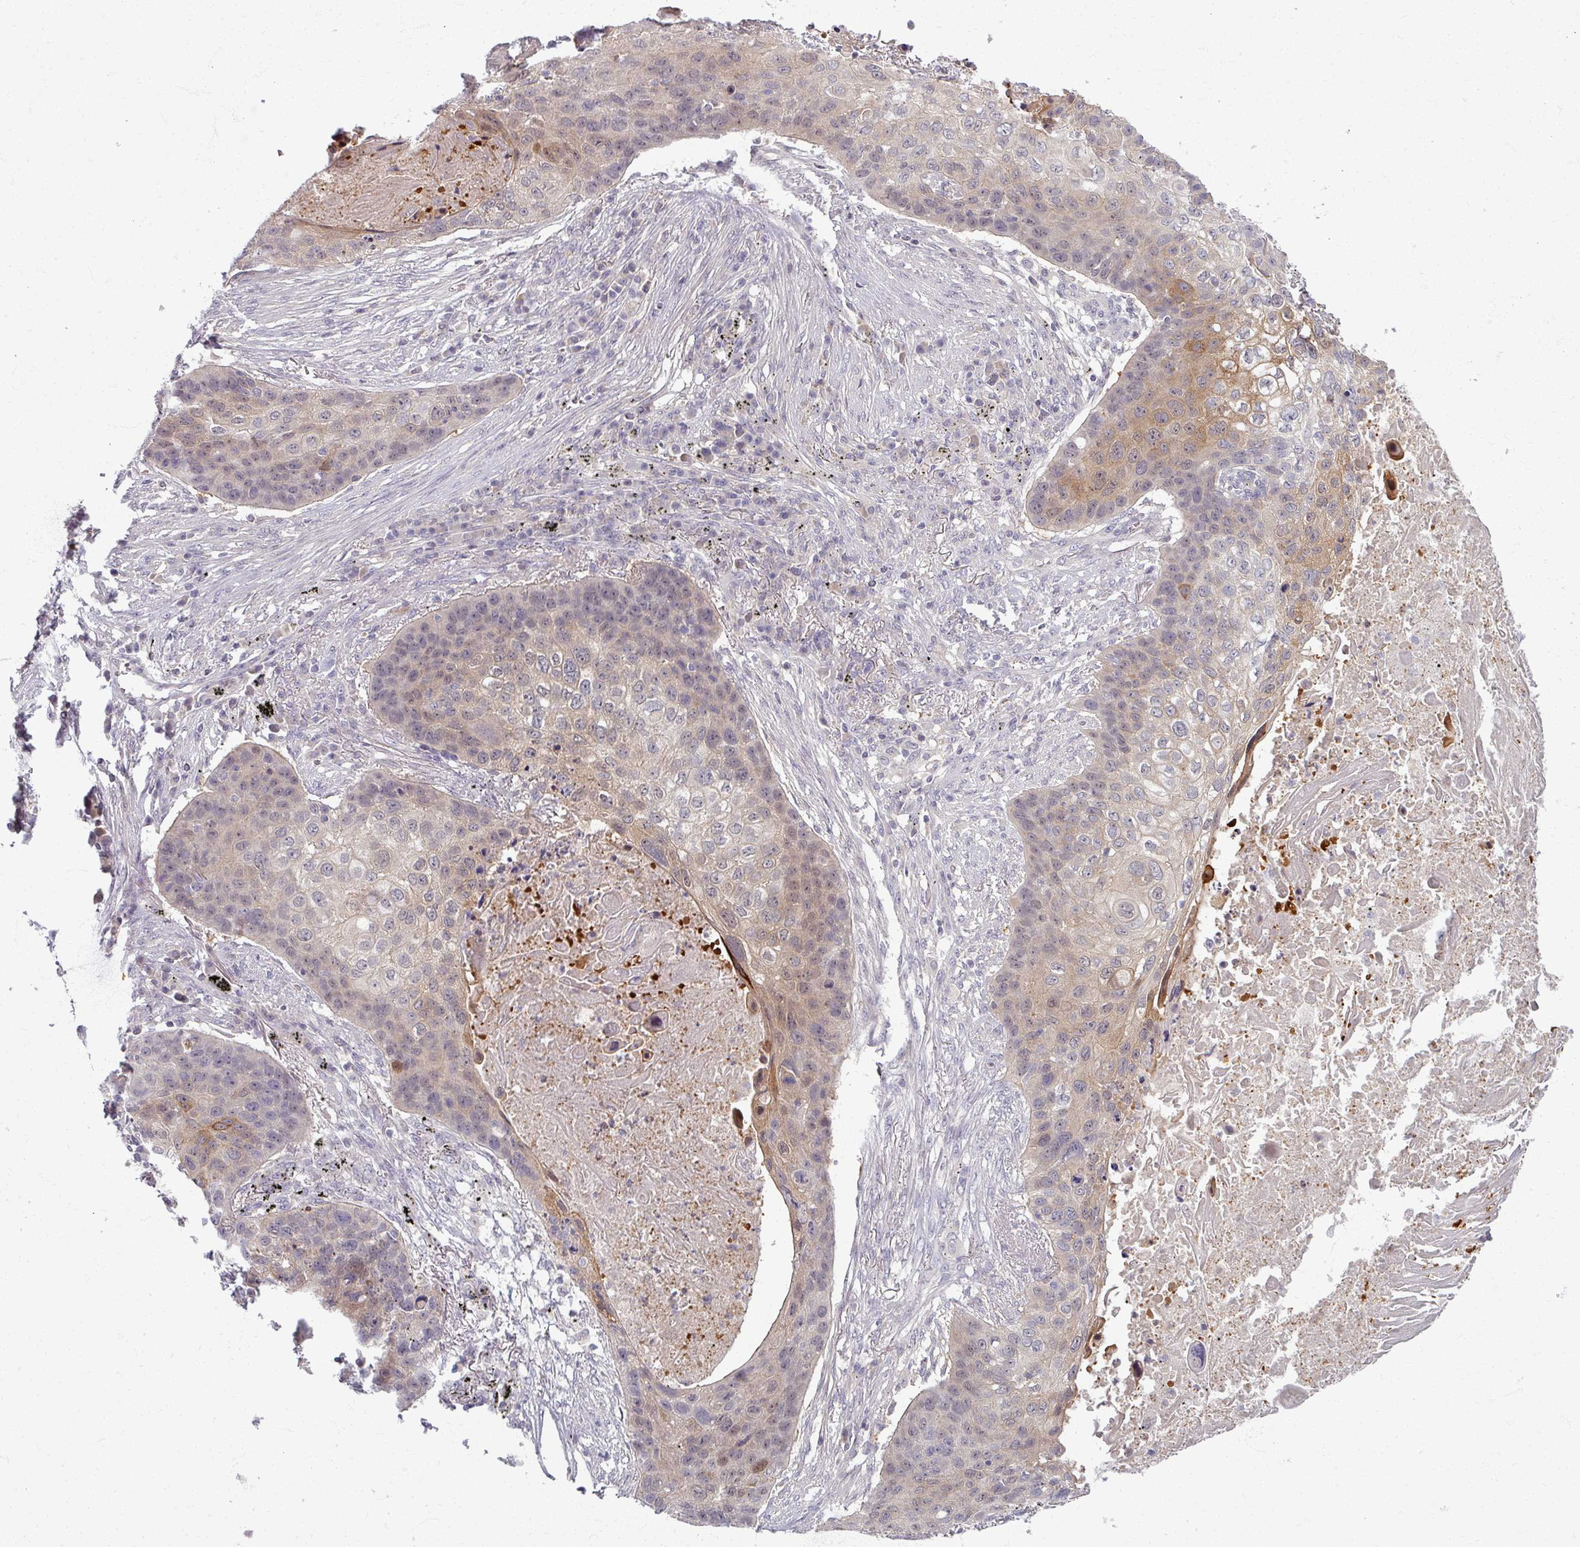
{"staining": {"intensity": "strong", "quantity": "<25%", "location": "cytoplasmic/membranous"}, "tissue": "lung cancer", "cell_type": "Tumor cells", "image_type": "cancer", "snomed": [{"axis": "morphology", "description": "Squamous cell carcinoma, NOS"}, {"axis": "topography", "description": "Lung"}], "caption": "A histopathology image of lung squamous cell carcinoma stained for a protein demonstrates strong cytoplasmic/membranous brown staining in tumor cells. (Stains: DAB (3,3'-diaminobenzidine) in brown, nuclei in blue, Microscopy: brightfield microscopy at high magnification).", "gene": "TTLL7", "patient": {"sex": "female", "age": 63}}